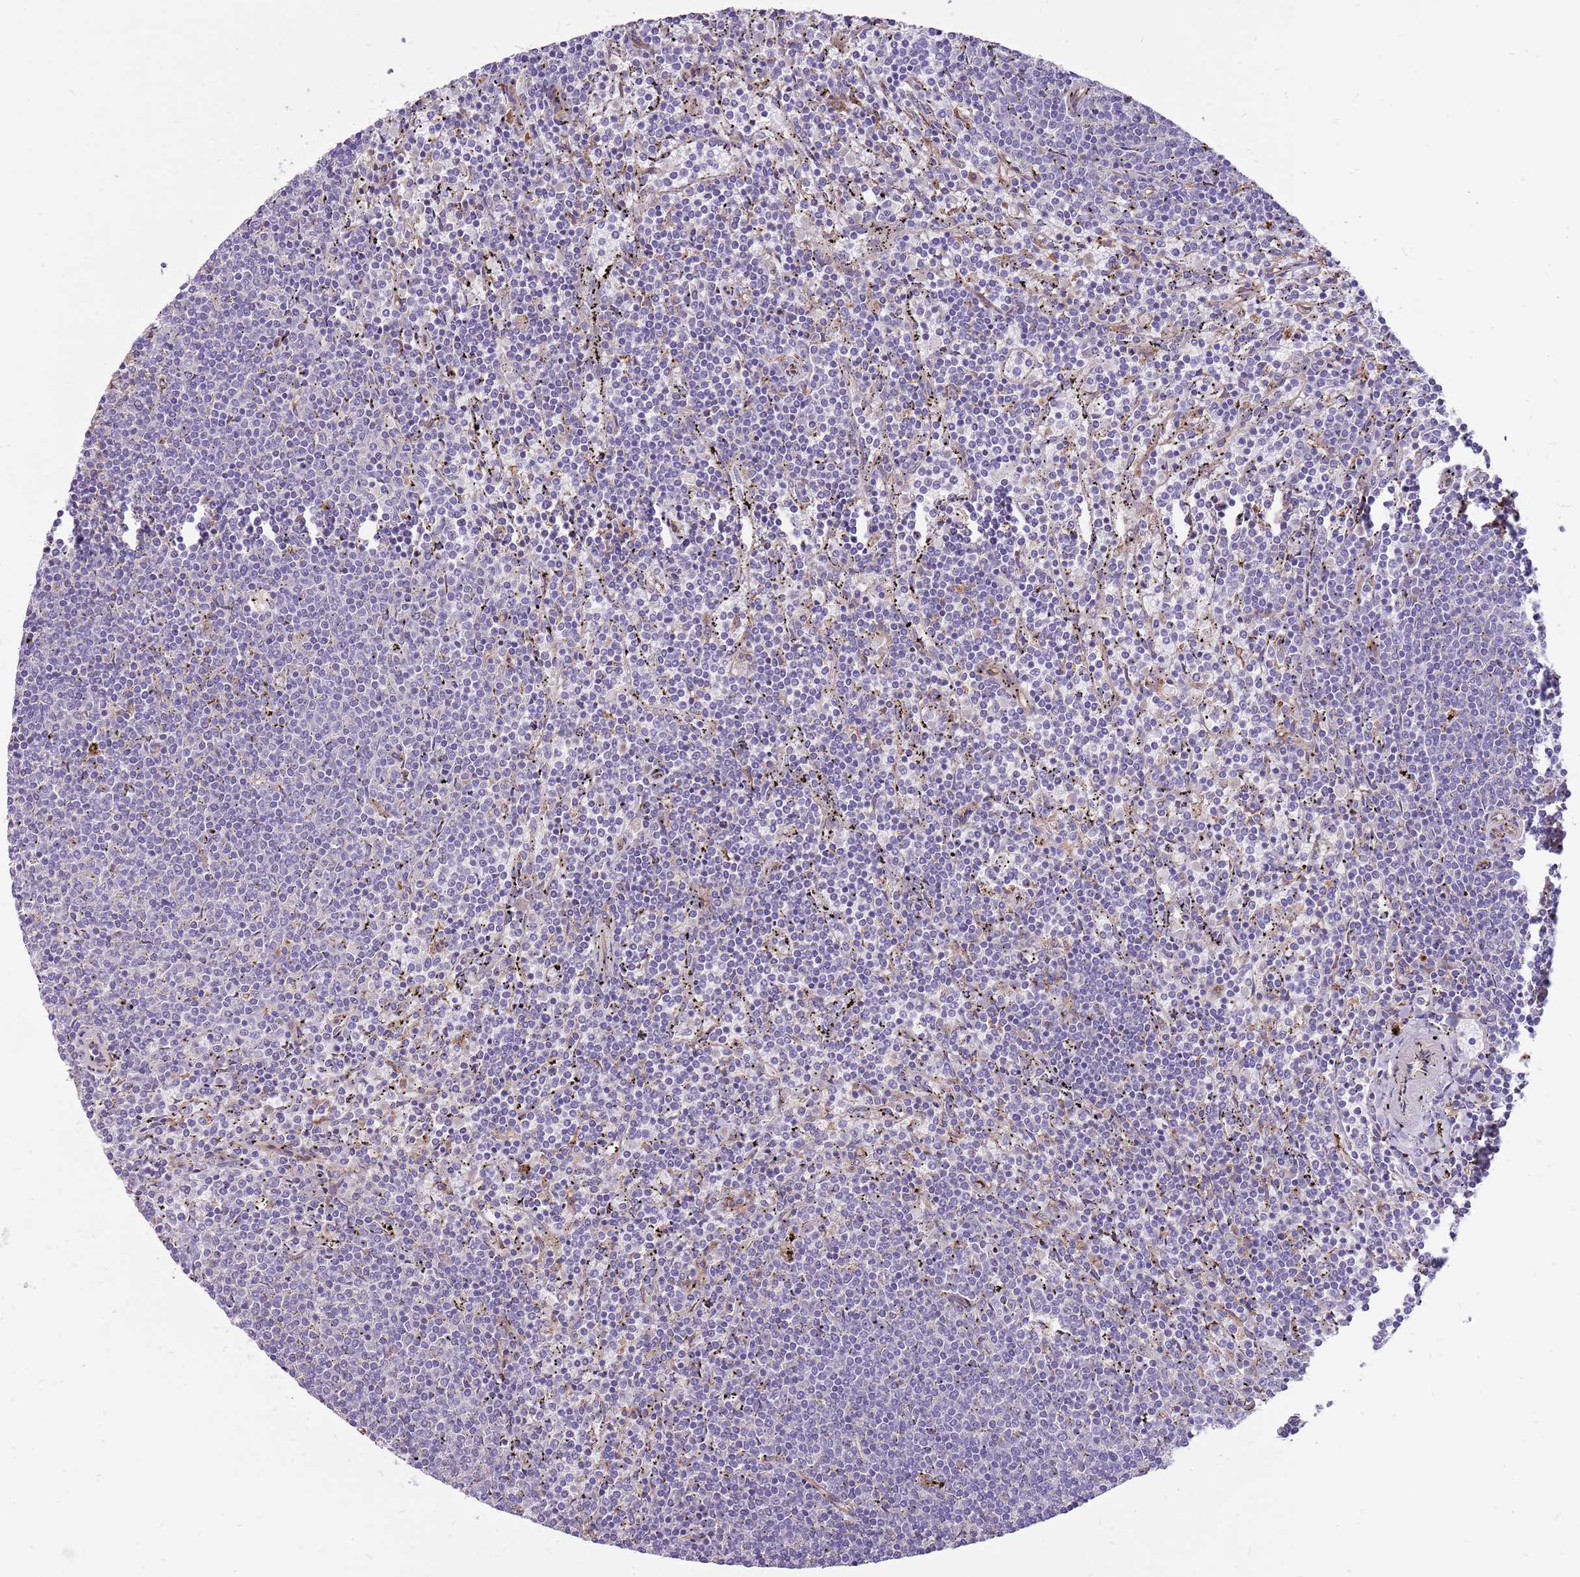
{"staining": {"intensity": "negative", "quantity": "none", "location": "none"}, "tissue": "lymphoma", "cell_type": "Tumor cells", "image_type": "cancer", "snomed": [{"axis": "morphology", "description": "Malignant lymphoma, non-Hodgkin's type, Low grade"}, {"axis": "topography", "description": "Spleen"}], "caption": "Immunohistochemistry of malignant lymphoma, non-Hodgkin's type (low-grade) exhibits no expression in tumor cells.", "gene": "NTN4", "patient": {"sex": "female", "age": 50}}